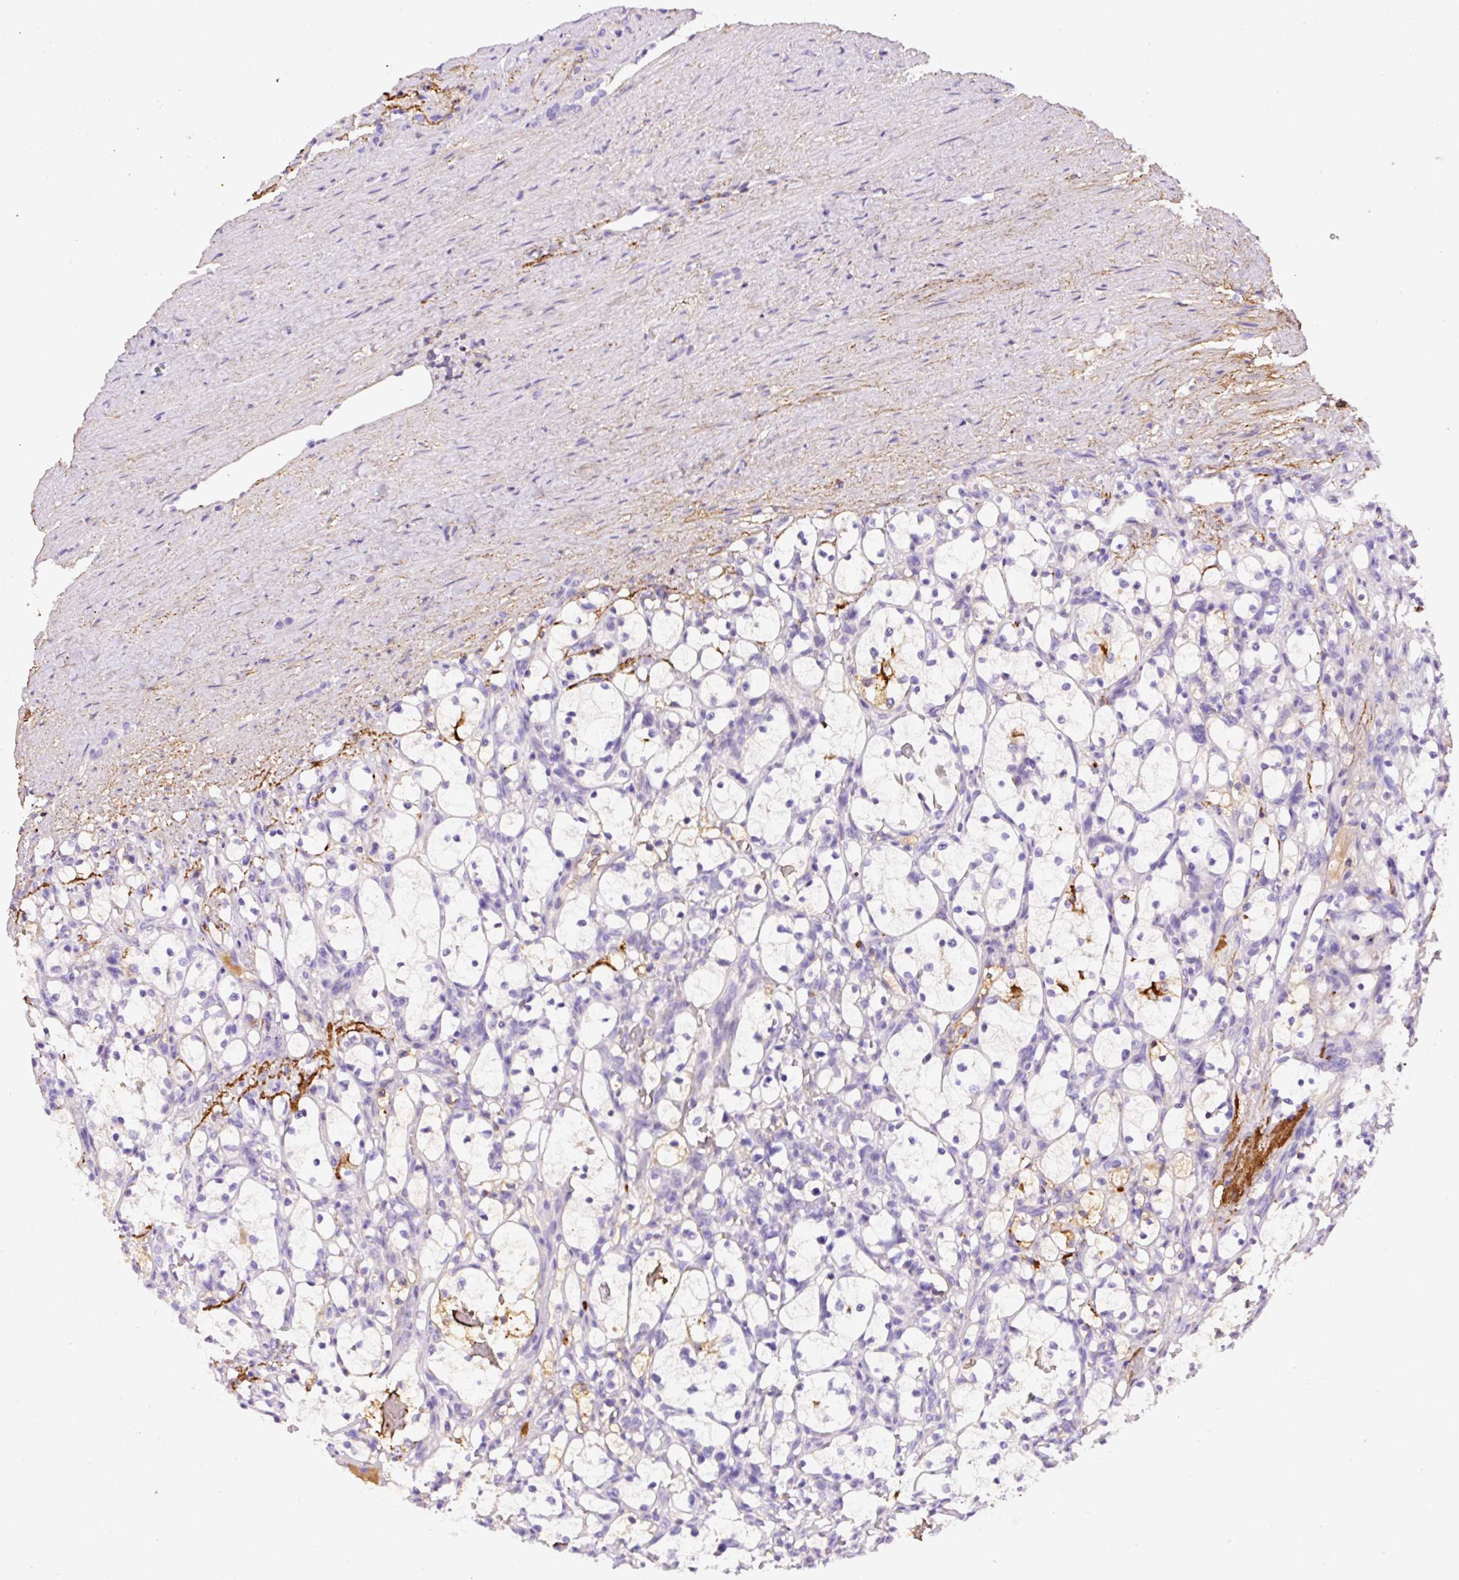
{"staining": {"intensity": "moderate", "quantity": "<25%", "location": "cytoplasmic/membranous"}, "tissue": "renal cancer", "cell_type": "Tumor cells", "image_type": "cancer", "snomed": [{"axis": "morphology", "description": "Adenocarcinoma, NOS"}, {"axis": "topography", "description": "Kidney"}], "caption": "Human renal cancer stained with a protein marker demonstrates moderate staining in tumor cells.", "gene": "APCS", "patient": {"sex": "female", "age": 69}}